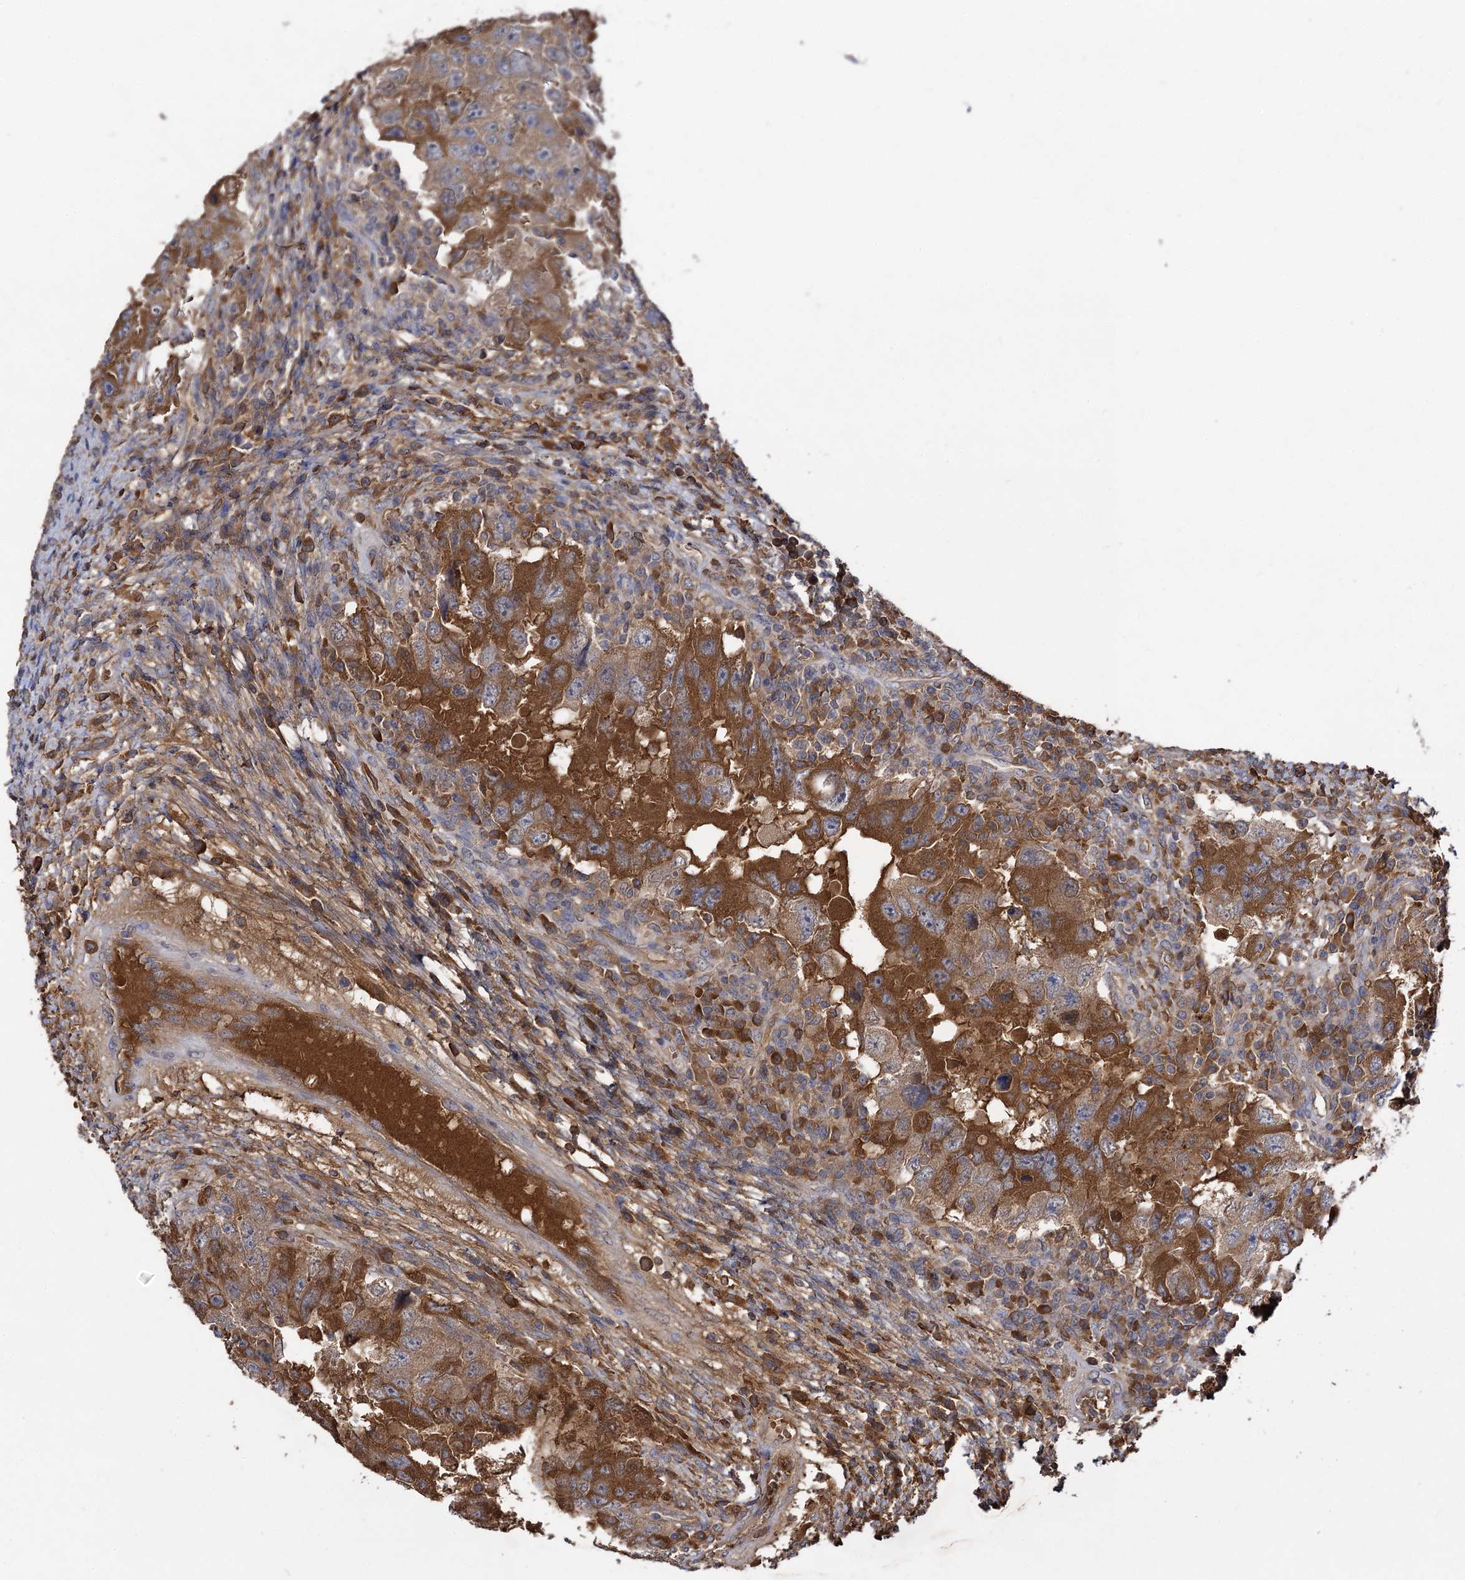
{"staining": {"intensity": "strong", "quantity": ">75%", "location": "cytoplasmic/membranous"}, "tissue": "testis cancer", "cell_type": "Tumor cells", "image_type": "cancer", "snomed": [{"axis": "morphology", "description": "Carcinoma, Embryonal, NOS"}, {"axis": "topography", "description": "Testis"}], "caption": "Human testis embryonal carcinoma stained for a protein (brown) demonstrates strong cytoplasmic/membranous positive expression in about >75% of tumor cells.", "gene": "USP50", "patient": {"sex": "male", "age": 26}}